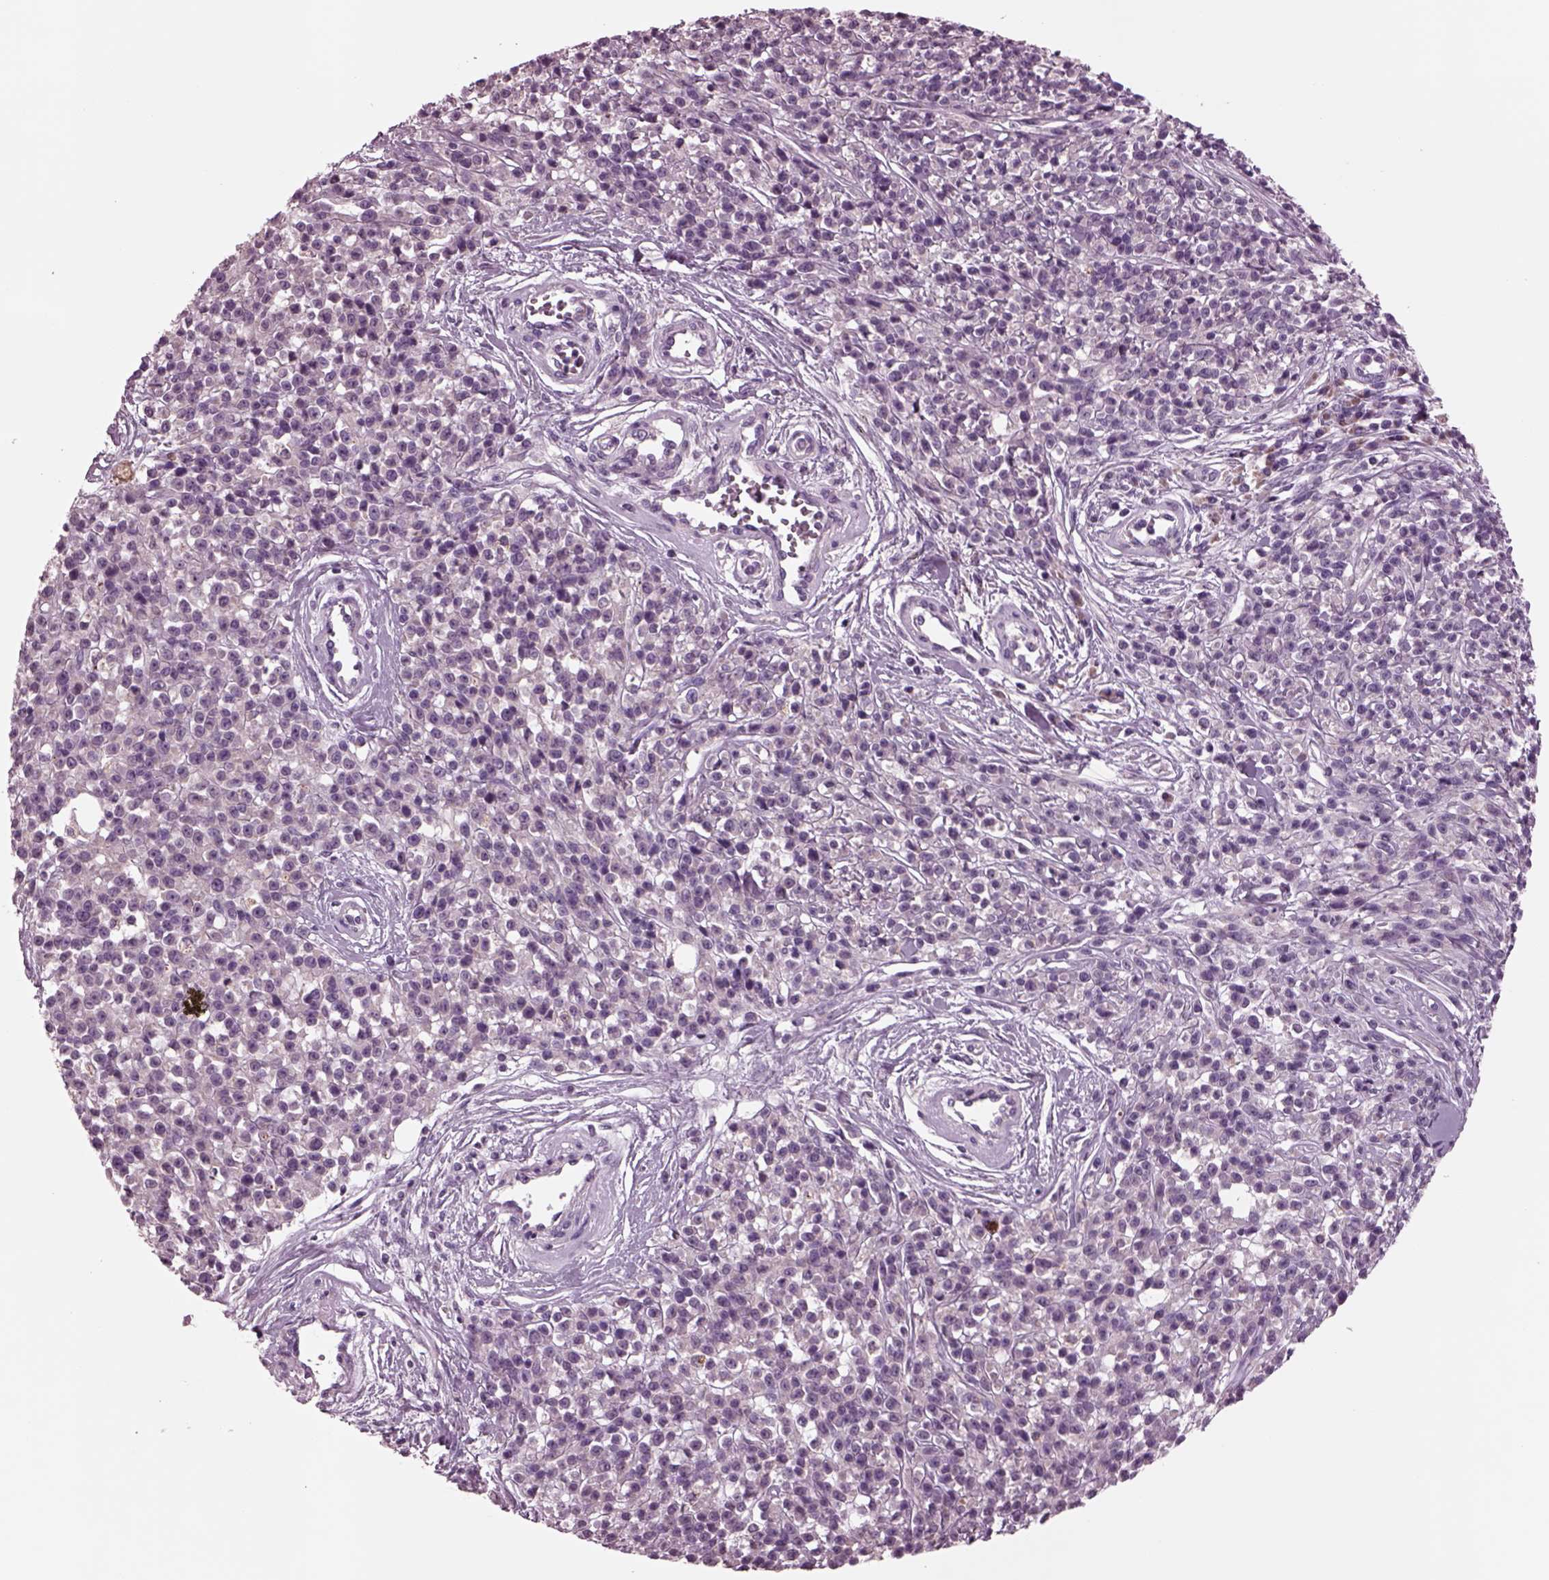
{"staining": {"intensity": "negative", "quantity": "none", "location": "none"}, "tissue": "melanoma", "cell_type": "Tumor cells", "image_type": "cancer", "snomed": [{"axis": "morphology", "description": "Malignant melanoma, NOS"}, {"axis": "topography", "description": "Skin"}, {"axis": "topography", "description": "Skin of trunk"}], "caption": "A high-resolution histopathology image shows immunohistochemistry (IHC) staining of melanoma, which reveals no significant positivity in tumor cells.", "gene": "AP4M1", "patient": {"sex": "male", "age": 74}}